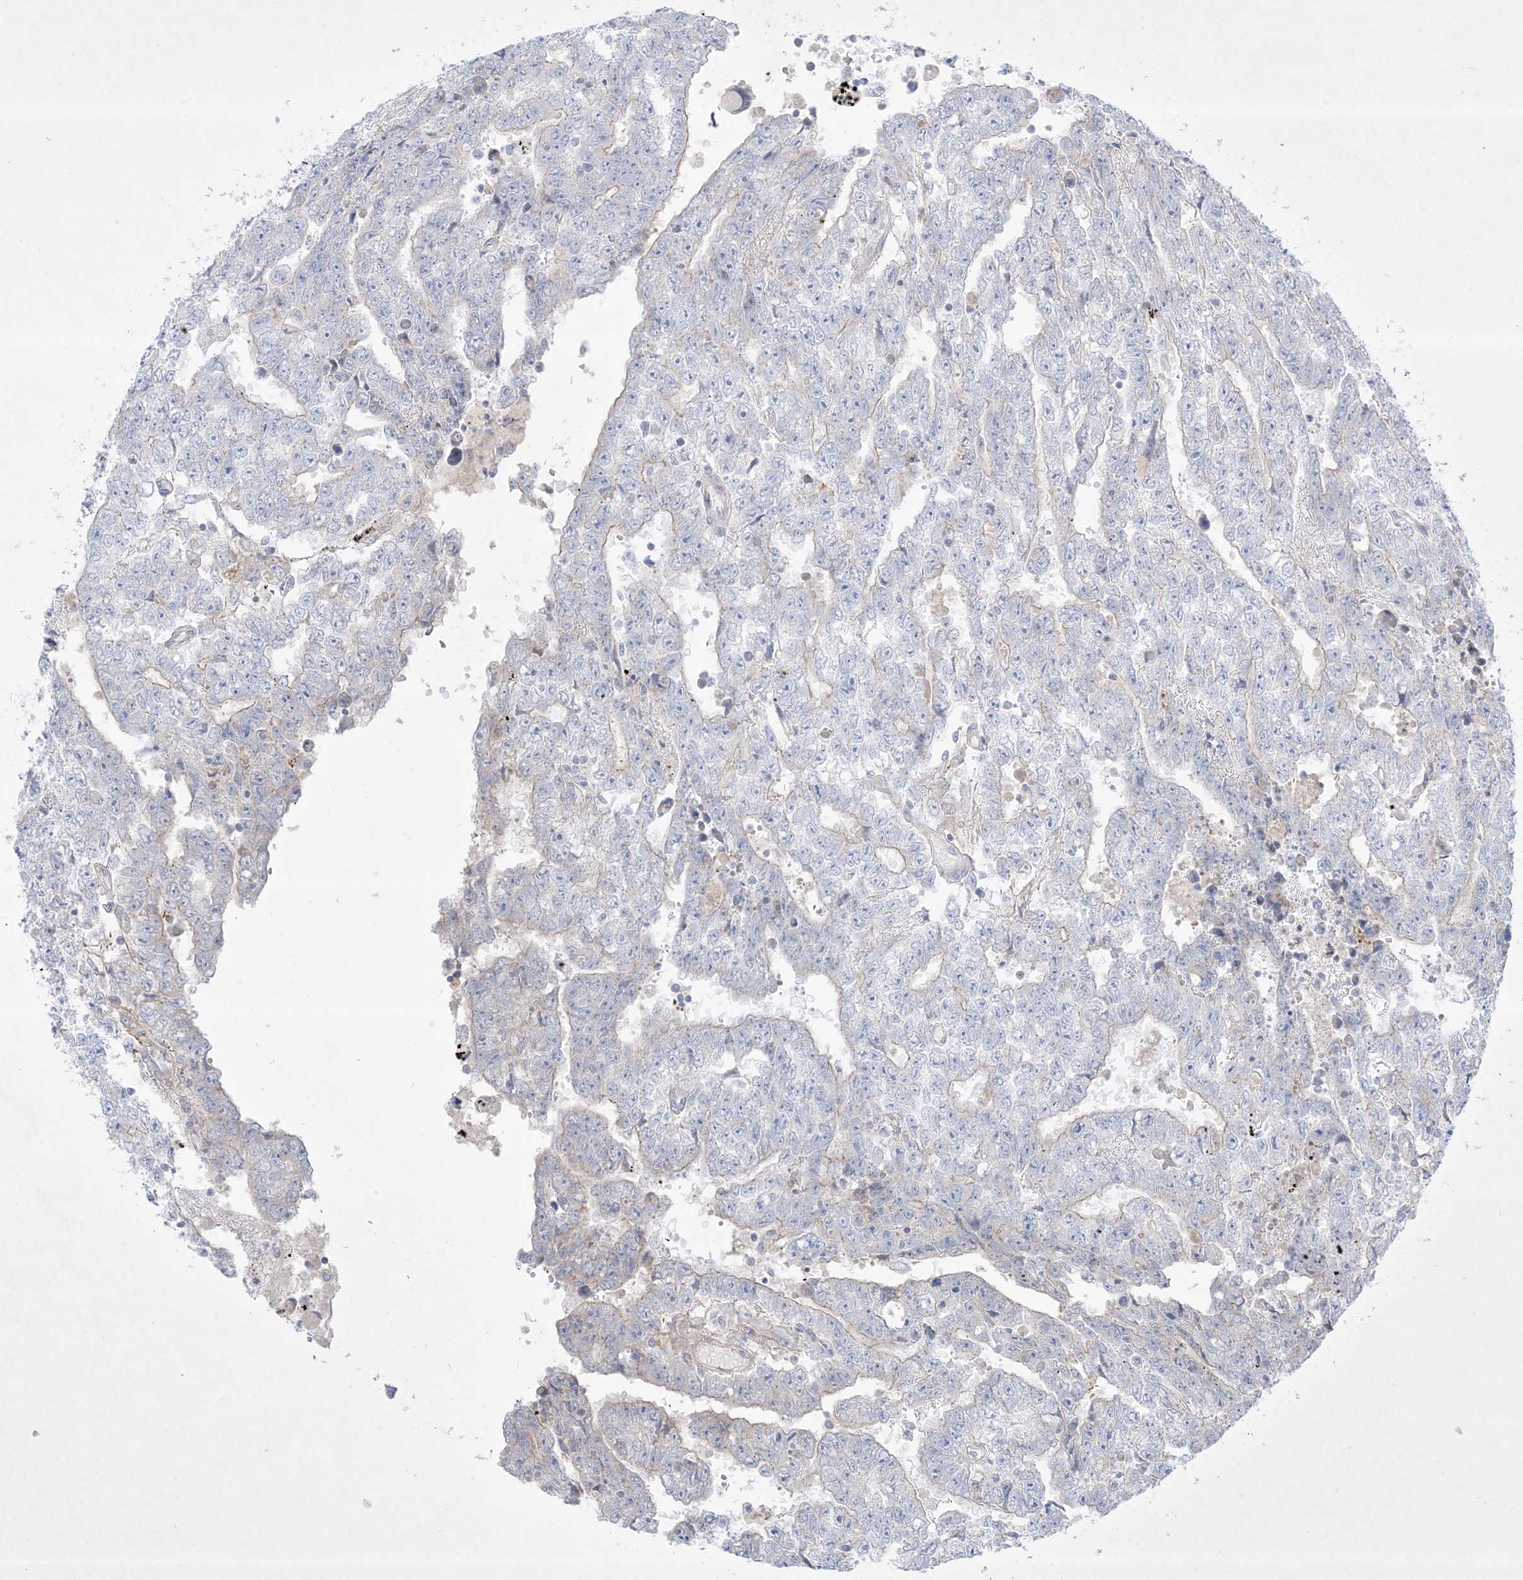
{"staining": {"intensity": "negative", "quantity": "none", "location": "none"}, "tissue": "testis cancer", "cell_type": "Tumor cells", "image_type": "cancer", "snomed": [{"axis": "morphology", "description": "Carcinoma, Embryonal, NOS"}, {"axis": "topography", "description": "Testis"}], "caption": "IHC image of testis cancer (embryonal carcinoma) stained for a protein (brown), which shows no expression in tumor cells. (Brightfield microscopy of DAB (3,3'-diaminobenzidine) IHC at high magnification).", "gene": "PLEKHA3", "patient": {"sex": "male", "age": 25}}